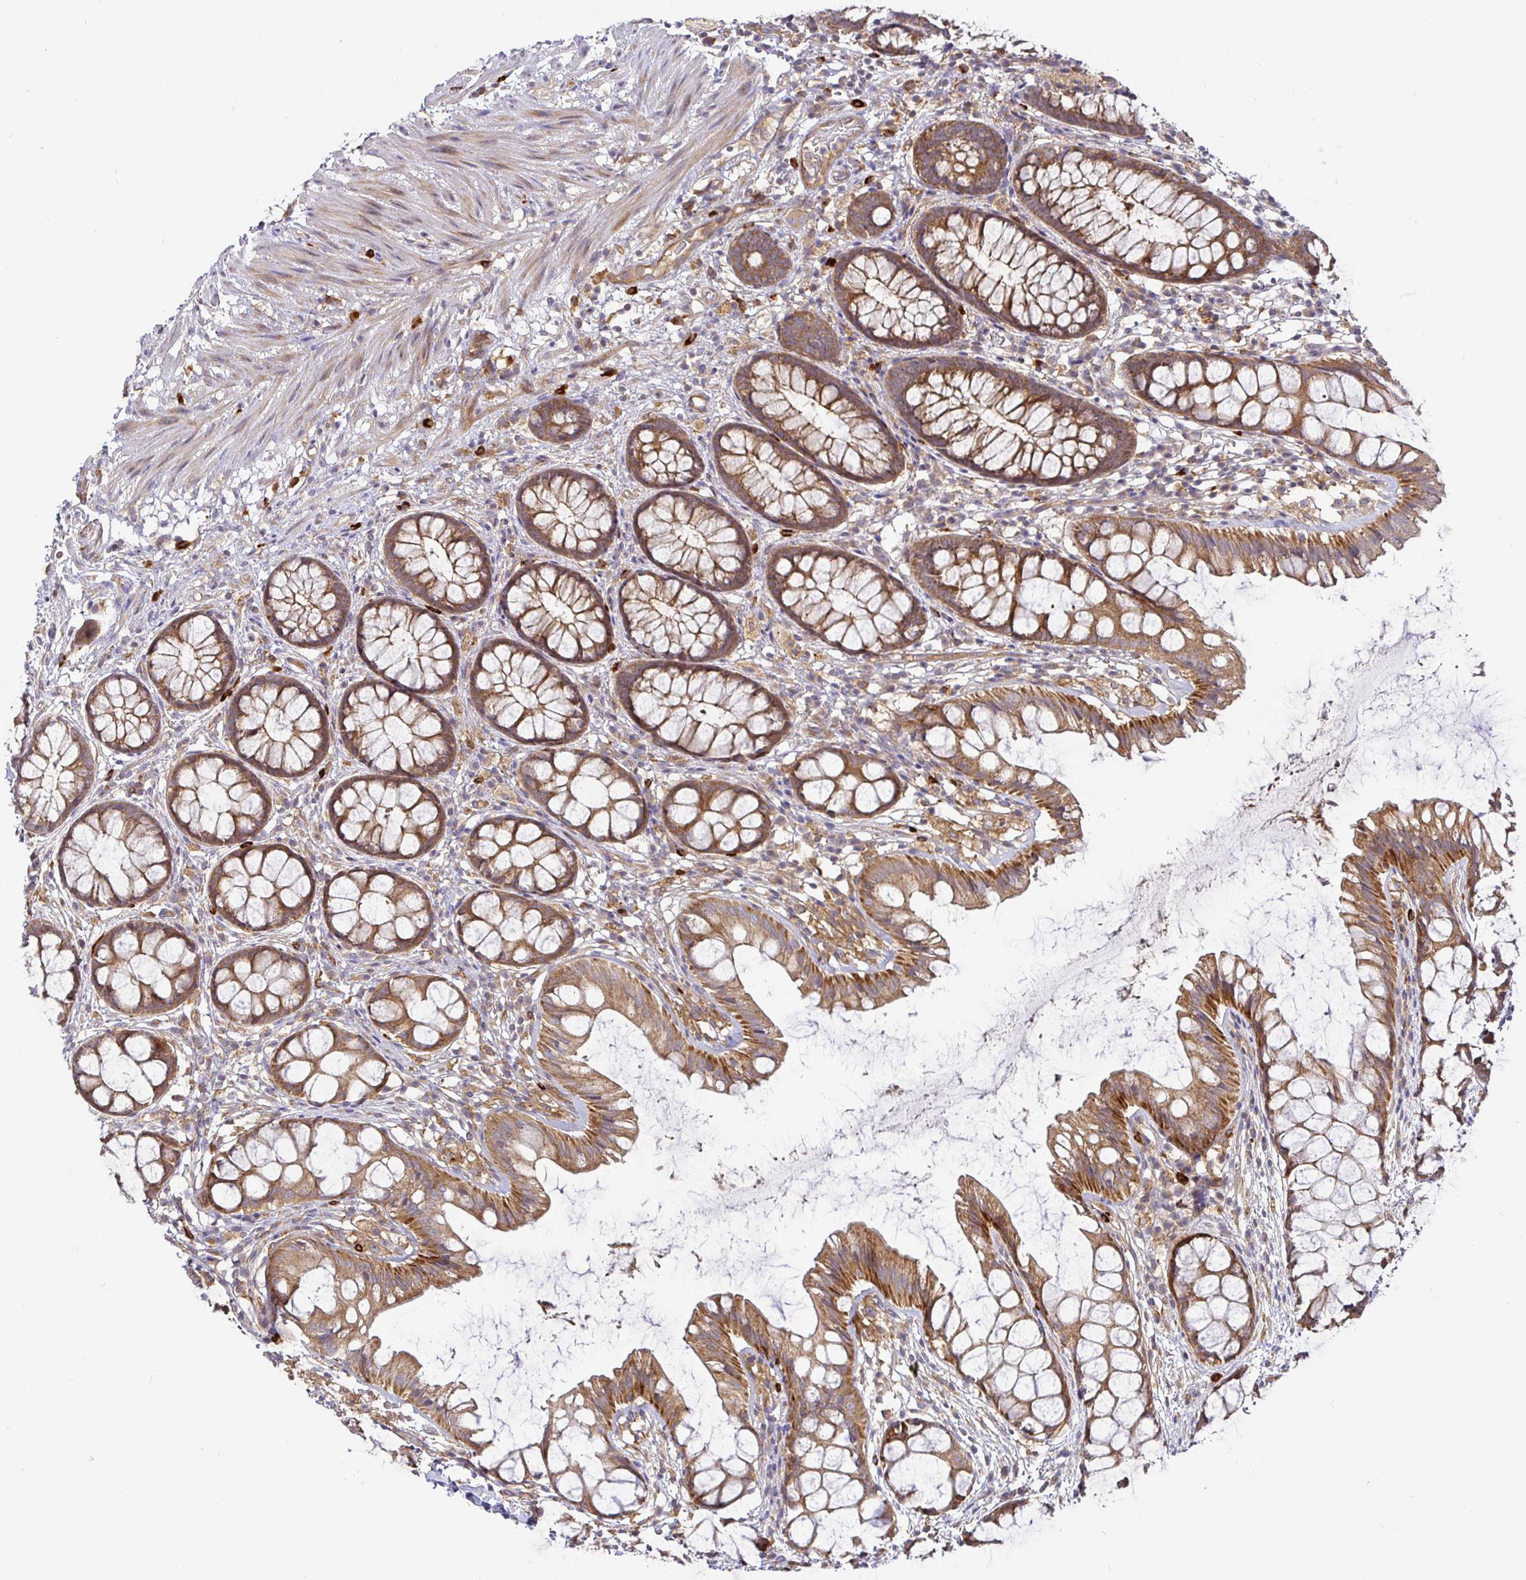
{"staining": {"intensity": "moderate", "quantity": ">75%", "location": "cytoplasmic/membranous"}, "tissue": "rectum", "cell_type": "Glandular cells", "image_type": "normal", "snomed": [{"axis": "morphology", "description": "Normal tissue, NOS"}, {"axis": "topography", "description": "Rectum"}], "caption": "Glandular cells display moderate cytoplasmic/membranous staining in about >75% of cells in normal rectum.", "gene": "SNX8", "patient": {"sex": "female", "age": 62}}